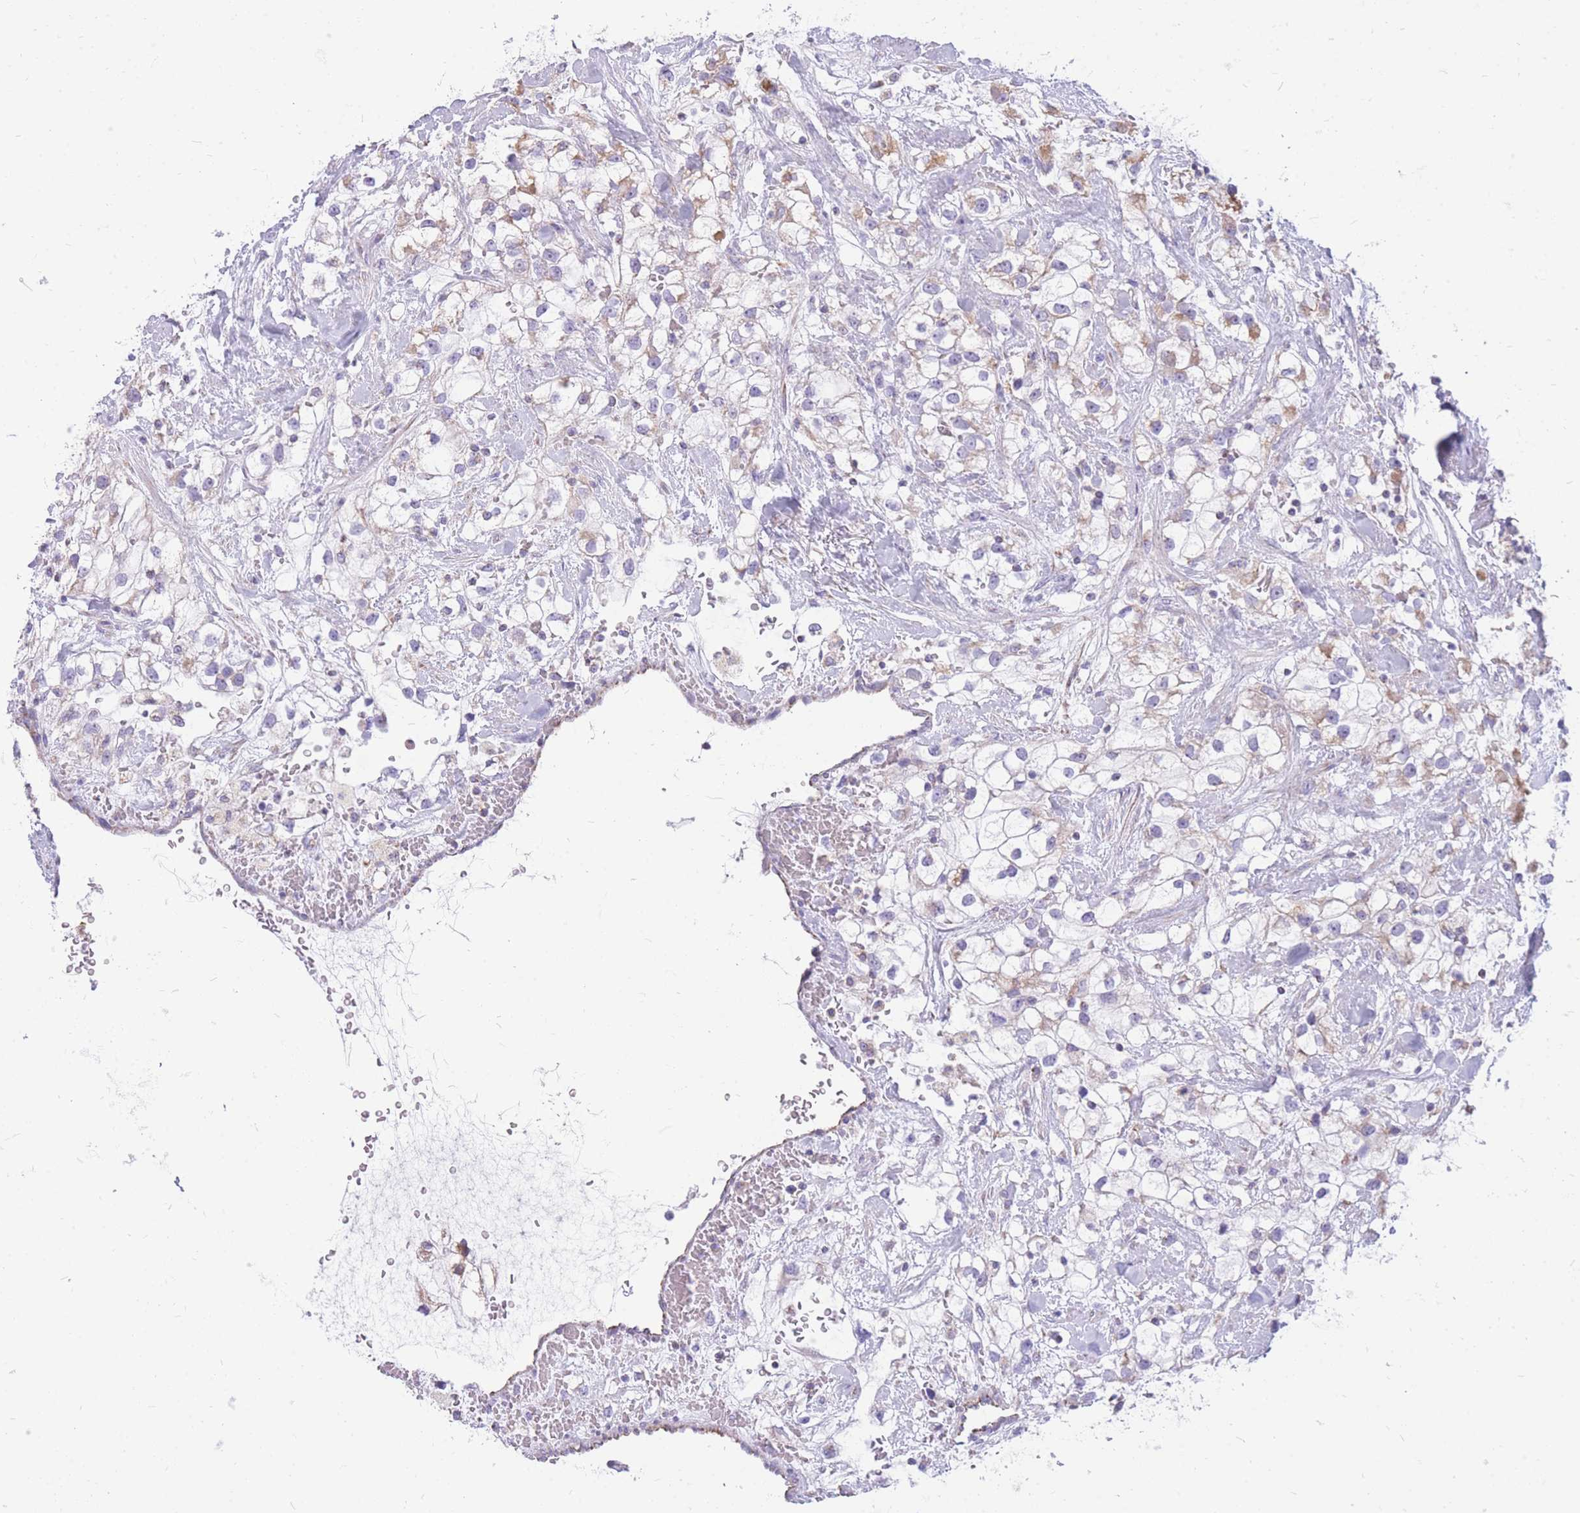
{"staining": {"intensity": "weak", "quantity": "<25%", "location": "cytoplasmic/membranous"}, "tissue": "renal cancer", "cell_type": "Tumor cells", "image_type": "cancer", "snomed": [{"axis": "morphology", "description": "Adenocarcinoma, NOS"}, {"axis": "topography", "description": "Kidney"}], "caption": "This is a micrograph of immunohistochemistry (IHC) staining of renal cancer (adenocarcinoma), which shows no expression in tumor cells.", "gene": "PCSK1", "patient": {"sex": "male", "age": 59}}